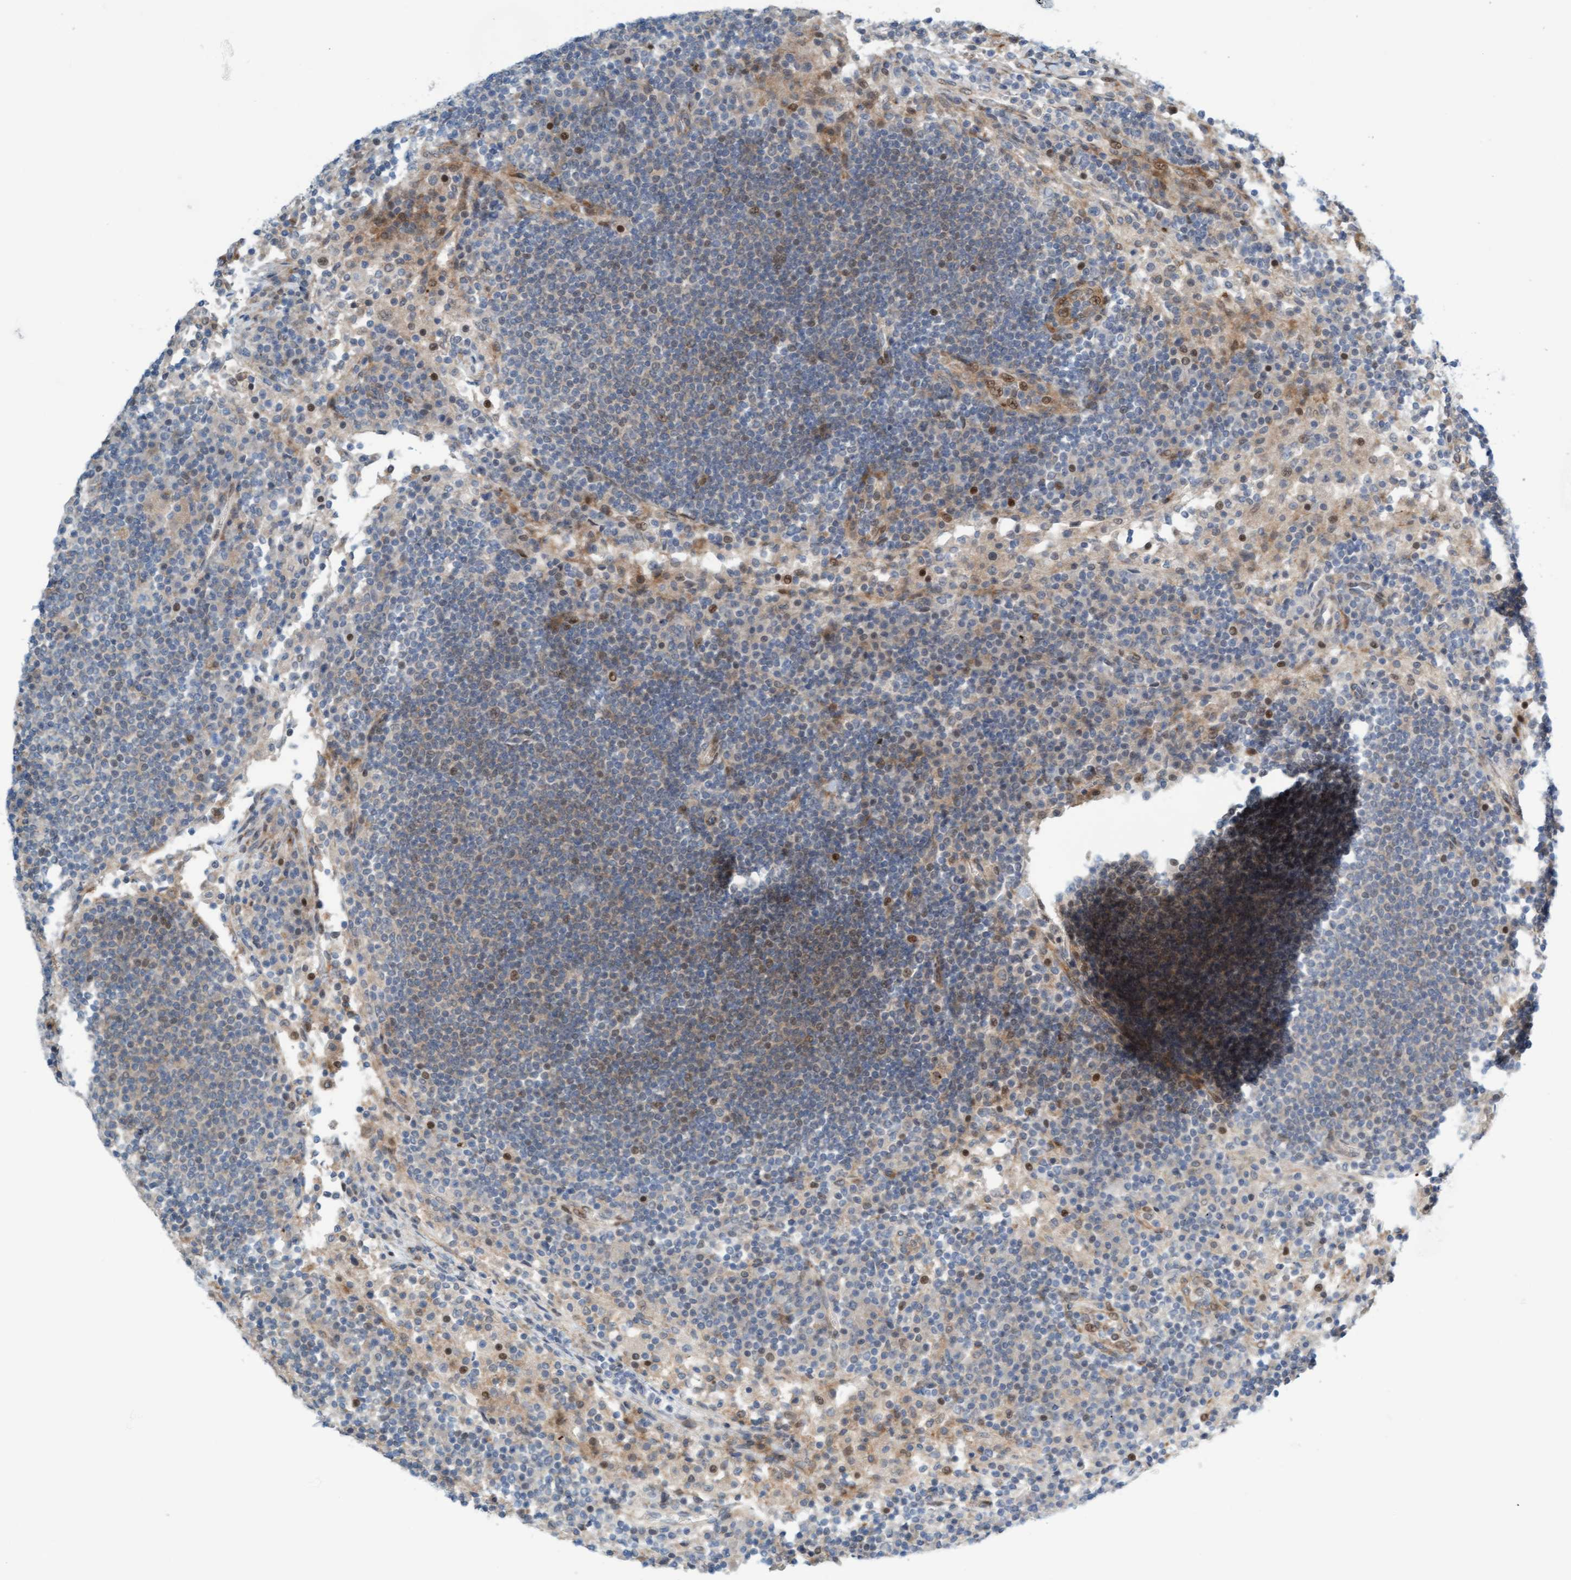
{"staining": {"intensity": "weak", "quantity": "<25%", "location": "cytoplasmic/membranous,nuclear"}, "tissue": "lymph node", "cell_type": "Germinal center cells", "image_type": "normal", "snomed": [{"axis": "morphology", "description": "Normal tissue, NOS"}, {"axis": "topography", "description": "Lymph node"}], "caption": "Germinal center cells show no significant protein staining in benign lymph node. (DAB immunohistochemistry (IHC) visualized using brightfield microscopy, high magnification).", "gene": "EIF4EBP1", "patient": {"sex": "female", "age": 53}}